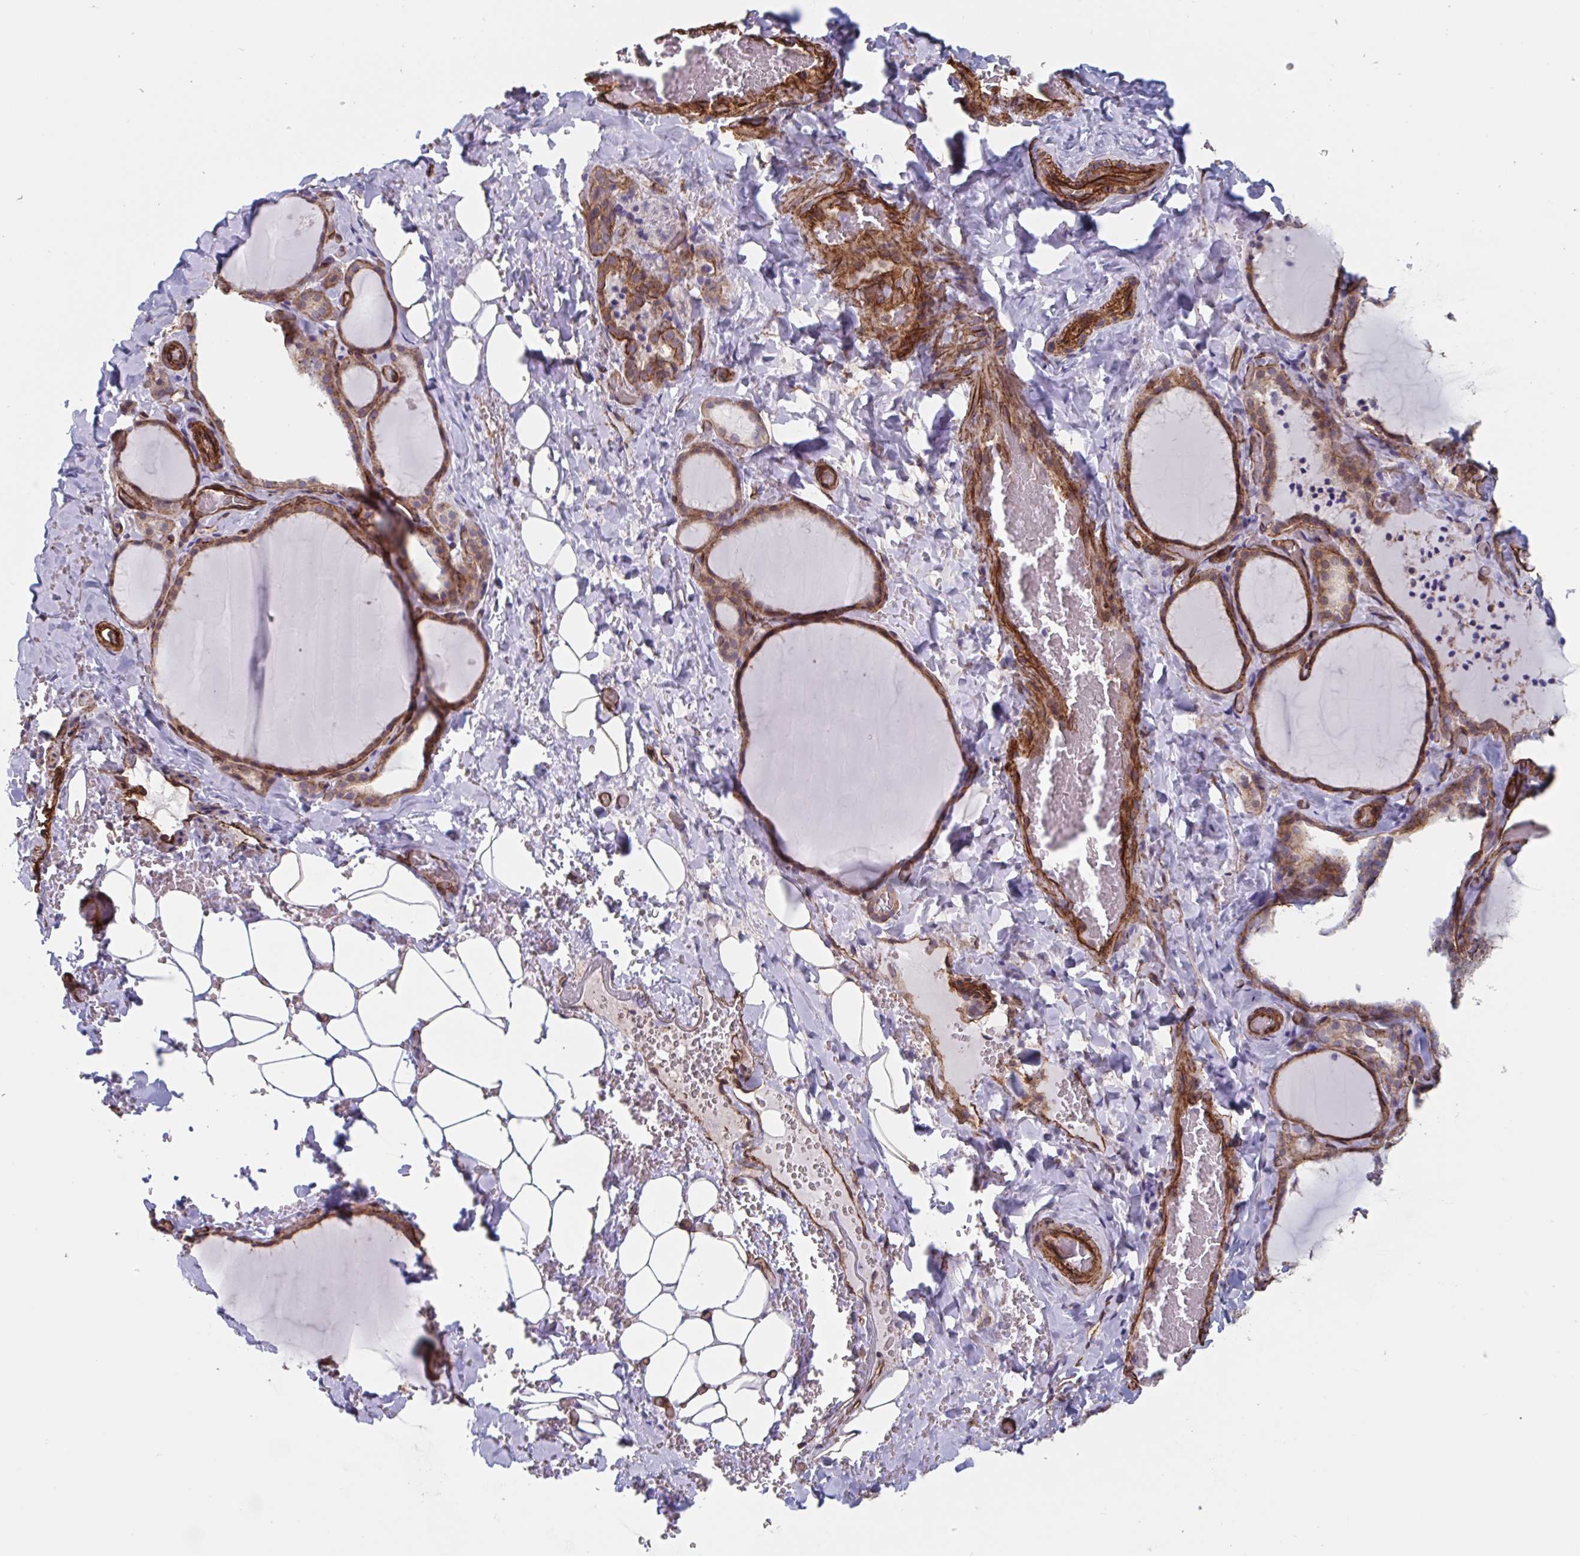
{"staining": {"intensity": "strong", "quantity": ">75%", "location": "cytoplasmic/membranous"}, "tissue": "thyroid gland", "cell_type": "Glandular cells", "image_type": "normal", "snomed": [{"axis": "morphology", "description": "Normal tissue, NOS"}, {"axis": "topography", "description": "Thyroid gland"}], "caption": "Immunohistochemical staining of benign thyroid gland exhibits high levels of strong cytoplasmic/membranous staining in about >75% of glandular cells. (Brightfield microscopy of DAB IHC at high magnification).", "gene": "CITED4", "patient": {"sex": "female", "age": 22}}